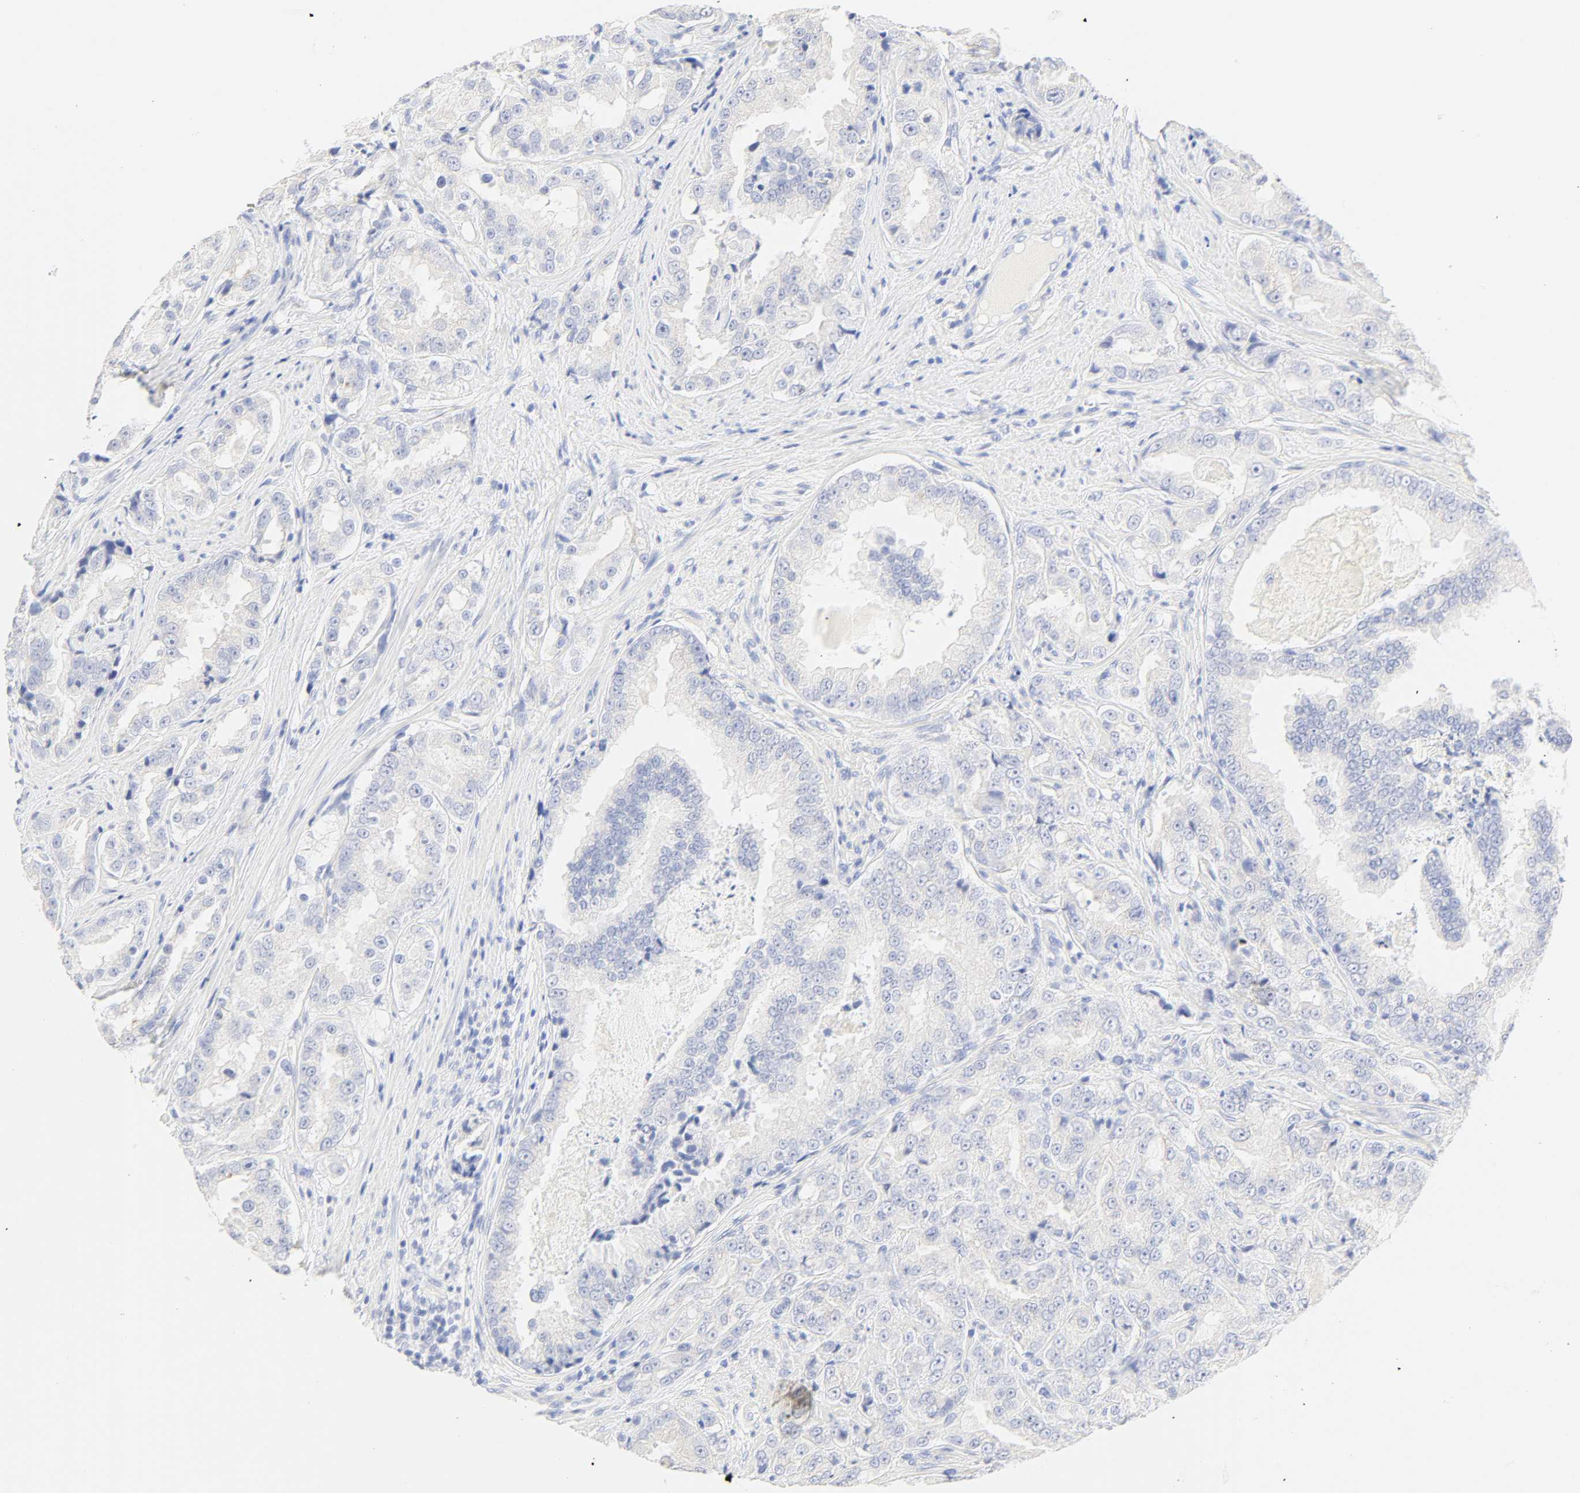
{"staining": {"intensity": "negative", "quantity": "none", "location": "none"}, "tissue": "prostate cancer", "cell_type": "Tumor cells", "image_type": "cancer", "snomed": [{"axis": "morphology", "description": "Adenocarcinoma, High grade"}, {"axis": "topography", "description": "Prostate"}], "caption": "Prostate cancer was stained to show a protein in brown. There is no significant positivity in tumor cells.", "gene": "SLCO1B3", "patient": {"sex": "male", "age": 73}}